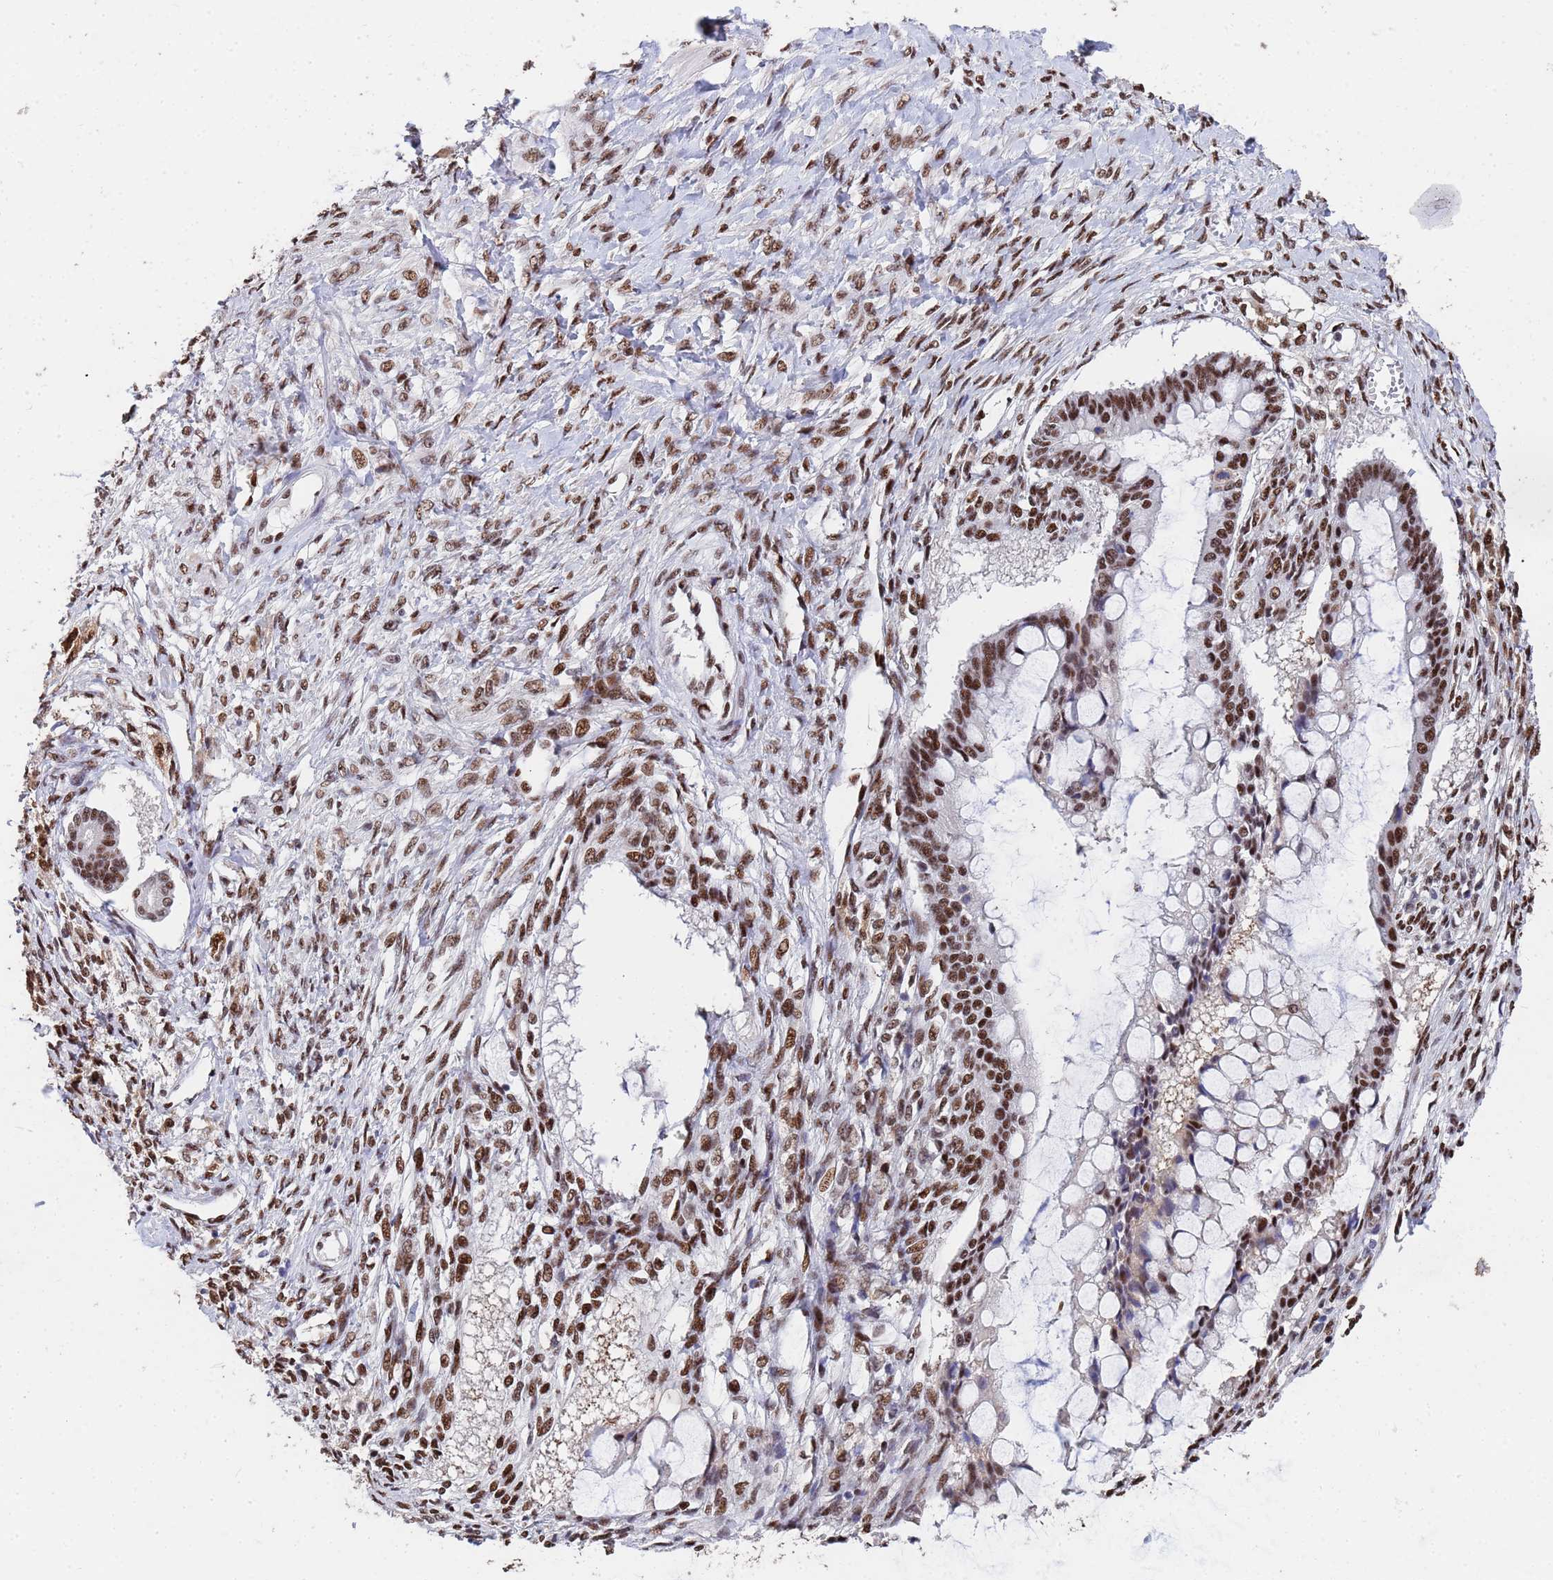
{"staining": {"intensity": "moderate", "quantity": ">75%", "location": "nuclear"}, "tissue": "ovarian cancer", "cell_type": "Tumor cells", "image_type": "cancer", "snomed": [{"axis": "morphology", "description": "Cystadenocarcinoma, mucinous, NOS"}, {"axis": "topography", "description": "Ovary"}], "caption": "Brown immunohistochemical staining in ovarian mucinous cystadenocarcinoma displays moderate nuclear expression in approximately >75% of tumor cells.", "gene": "SF3B2", "patient": {"sex": "female", "age": 73}}